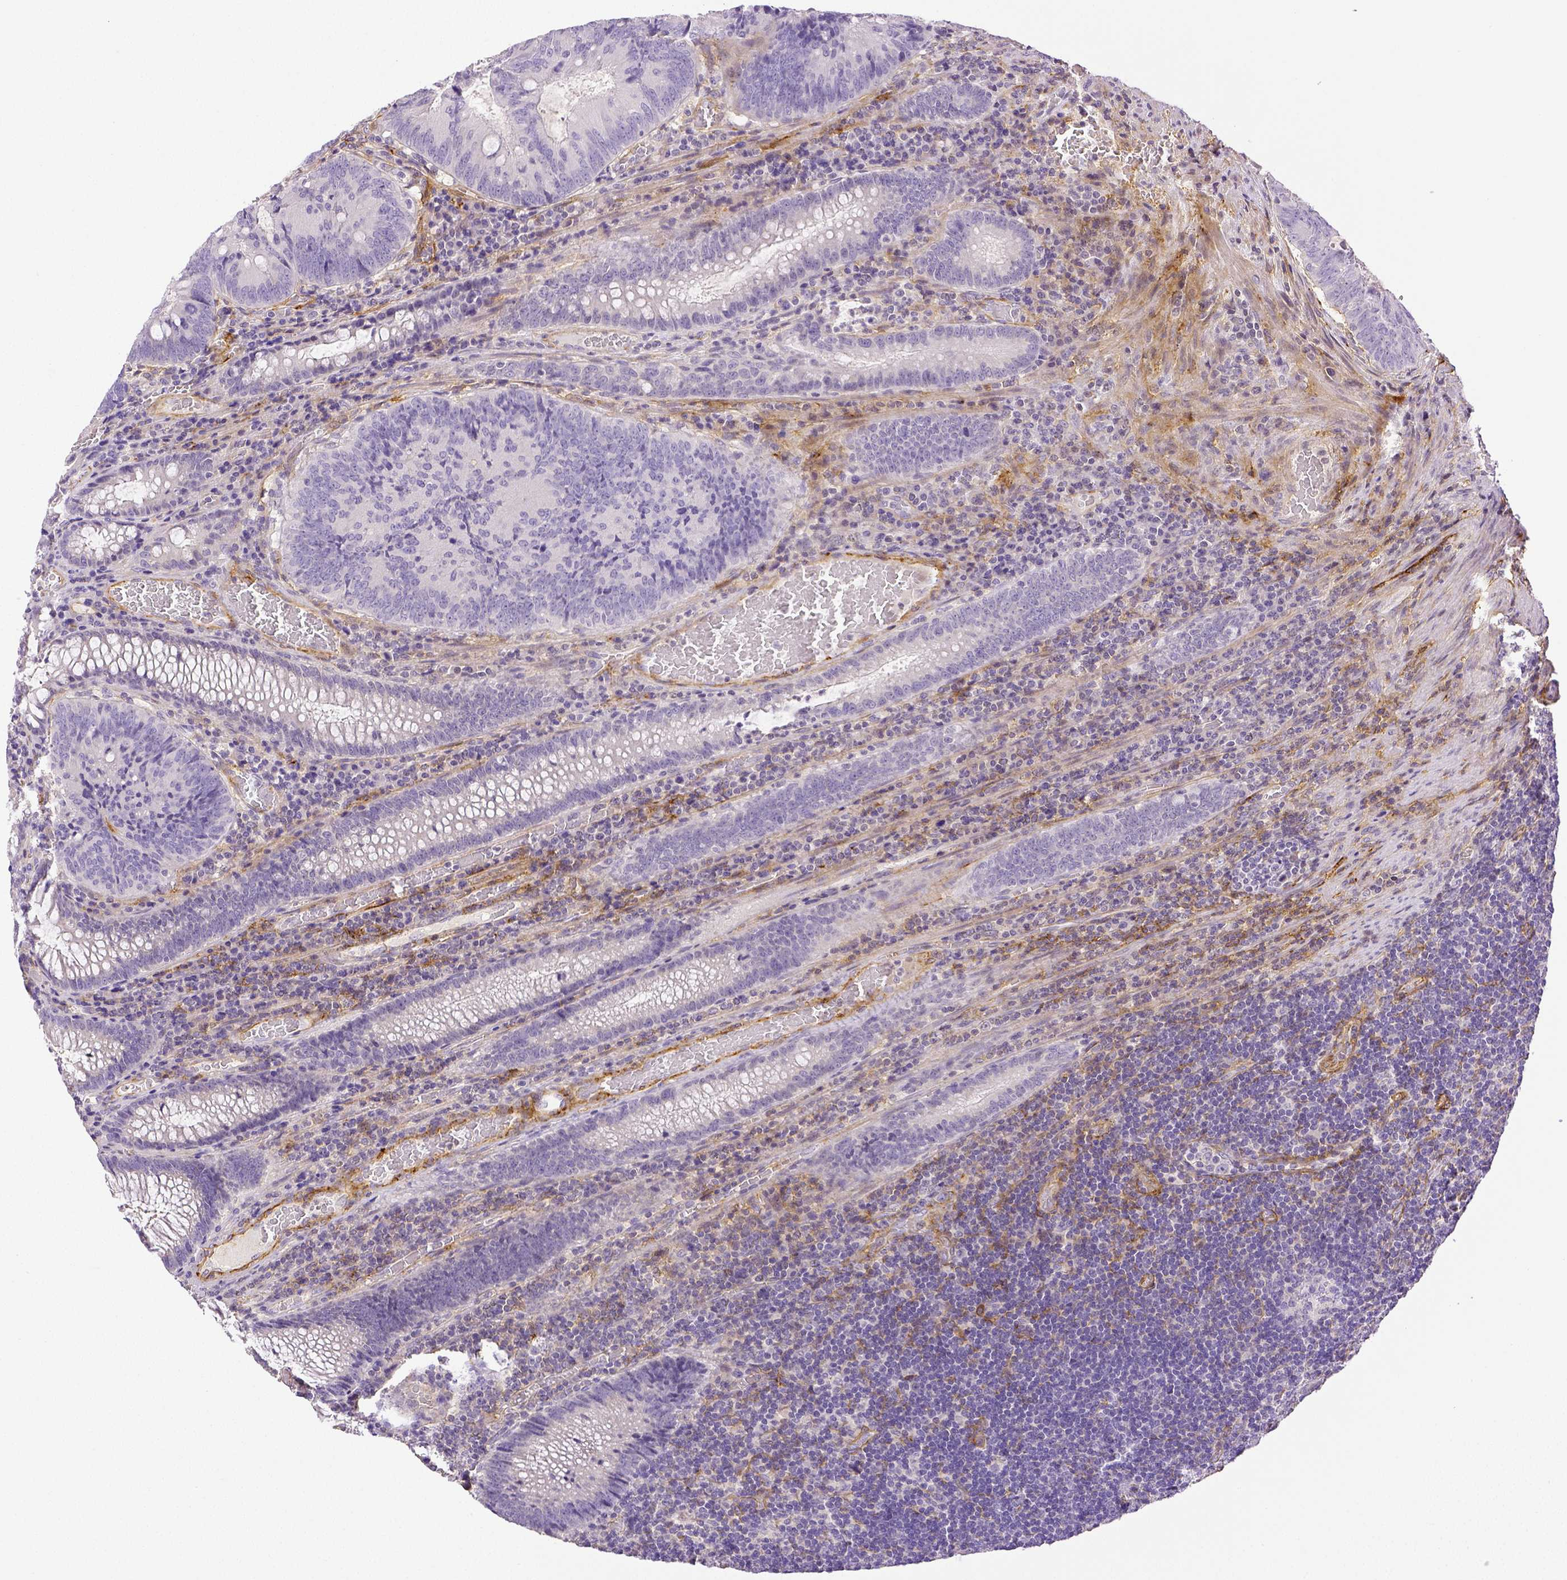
{"staining": {"intensity": "negative", "quantity": "none", "location": "none"}, "tissue": "colorectal cancer", "cell_type": "Tumor cells", "image_type": "cancer", "snomed": [{"axis": "morphology", "description": "Adenocarcinoma, NOS"}, {"axis": "topography", "description": "Colon"}], "caption": "A high-resolution micrograph shows immunohistochemistry staining of colorectal adenocarcinoma, which demonstrates no significant positivity in tumor cells. The staining is performed using DAB (3,3'-diaminobenzidine) brown chromogen with nuclei counter-stained in using hematoxylin.", "gene": "THY1", "patient": {"sex": "male", "age": 67}}